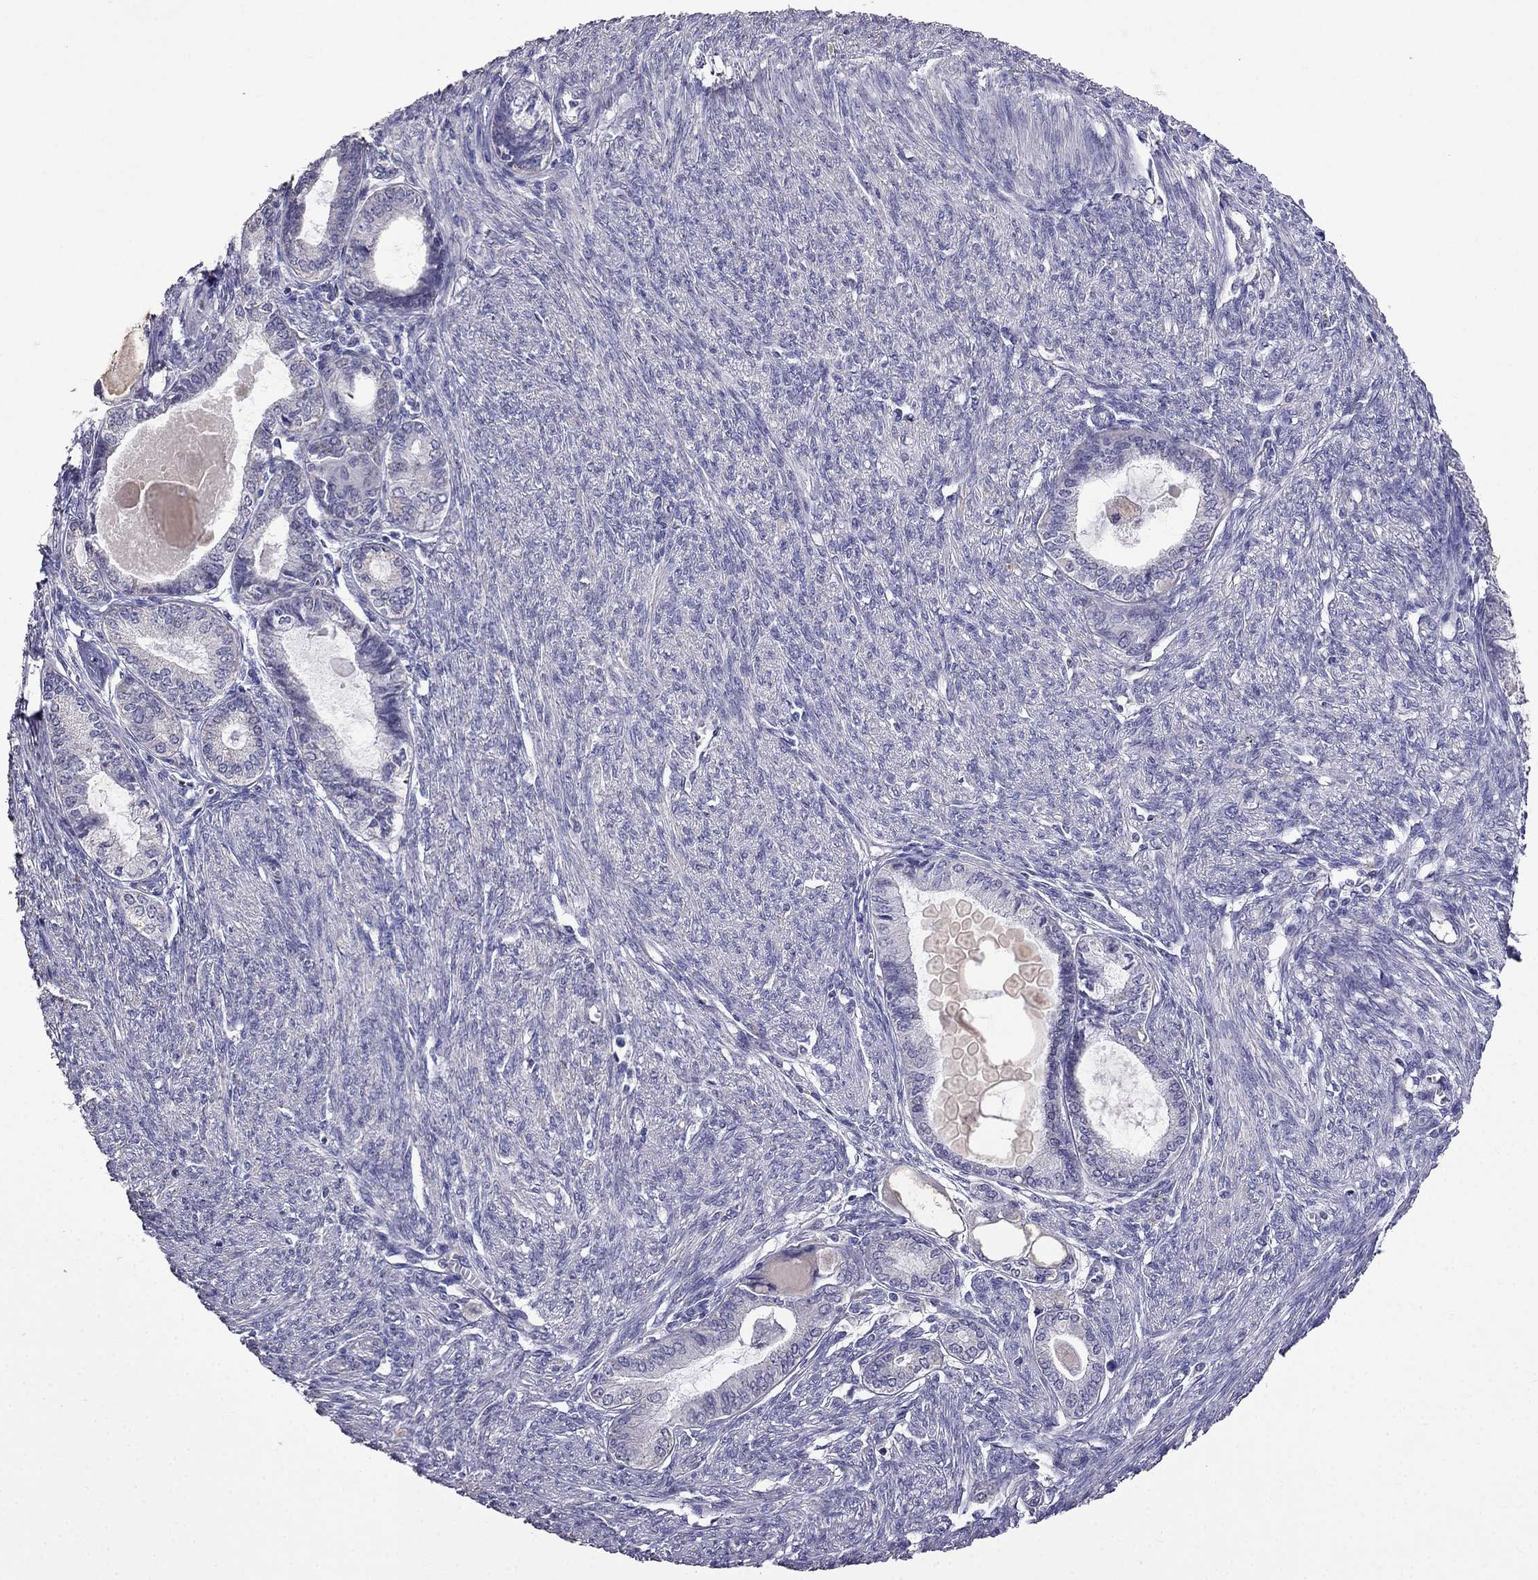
{"staining": {"intensity": "negative", "quantity": "none", "location": "none"}, "tissue": "endometrial cancer", "cell_type": "Tumor cells", "image_type": "cancer", "snomed": [{"axis": "morphology", "description": "Adenocarcinoma, NOS"}, {"axis": "topography", "description": "Endometrium"}], "caption": "Immunohistochemistry (IHC) micrograph of human endometrial cancer stained for a protein (brown), which exhibits no positivity in tumor cells.", "gene": "AK5", "patient": {"sex": "female", "age": 86}}